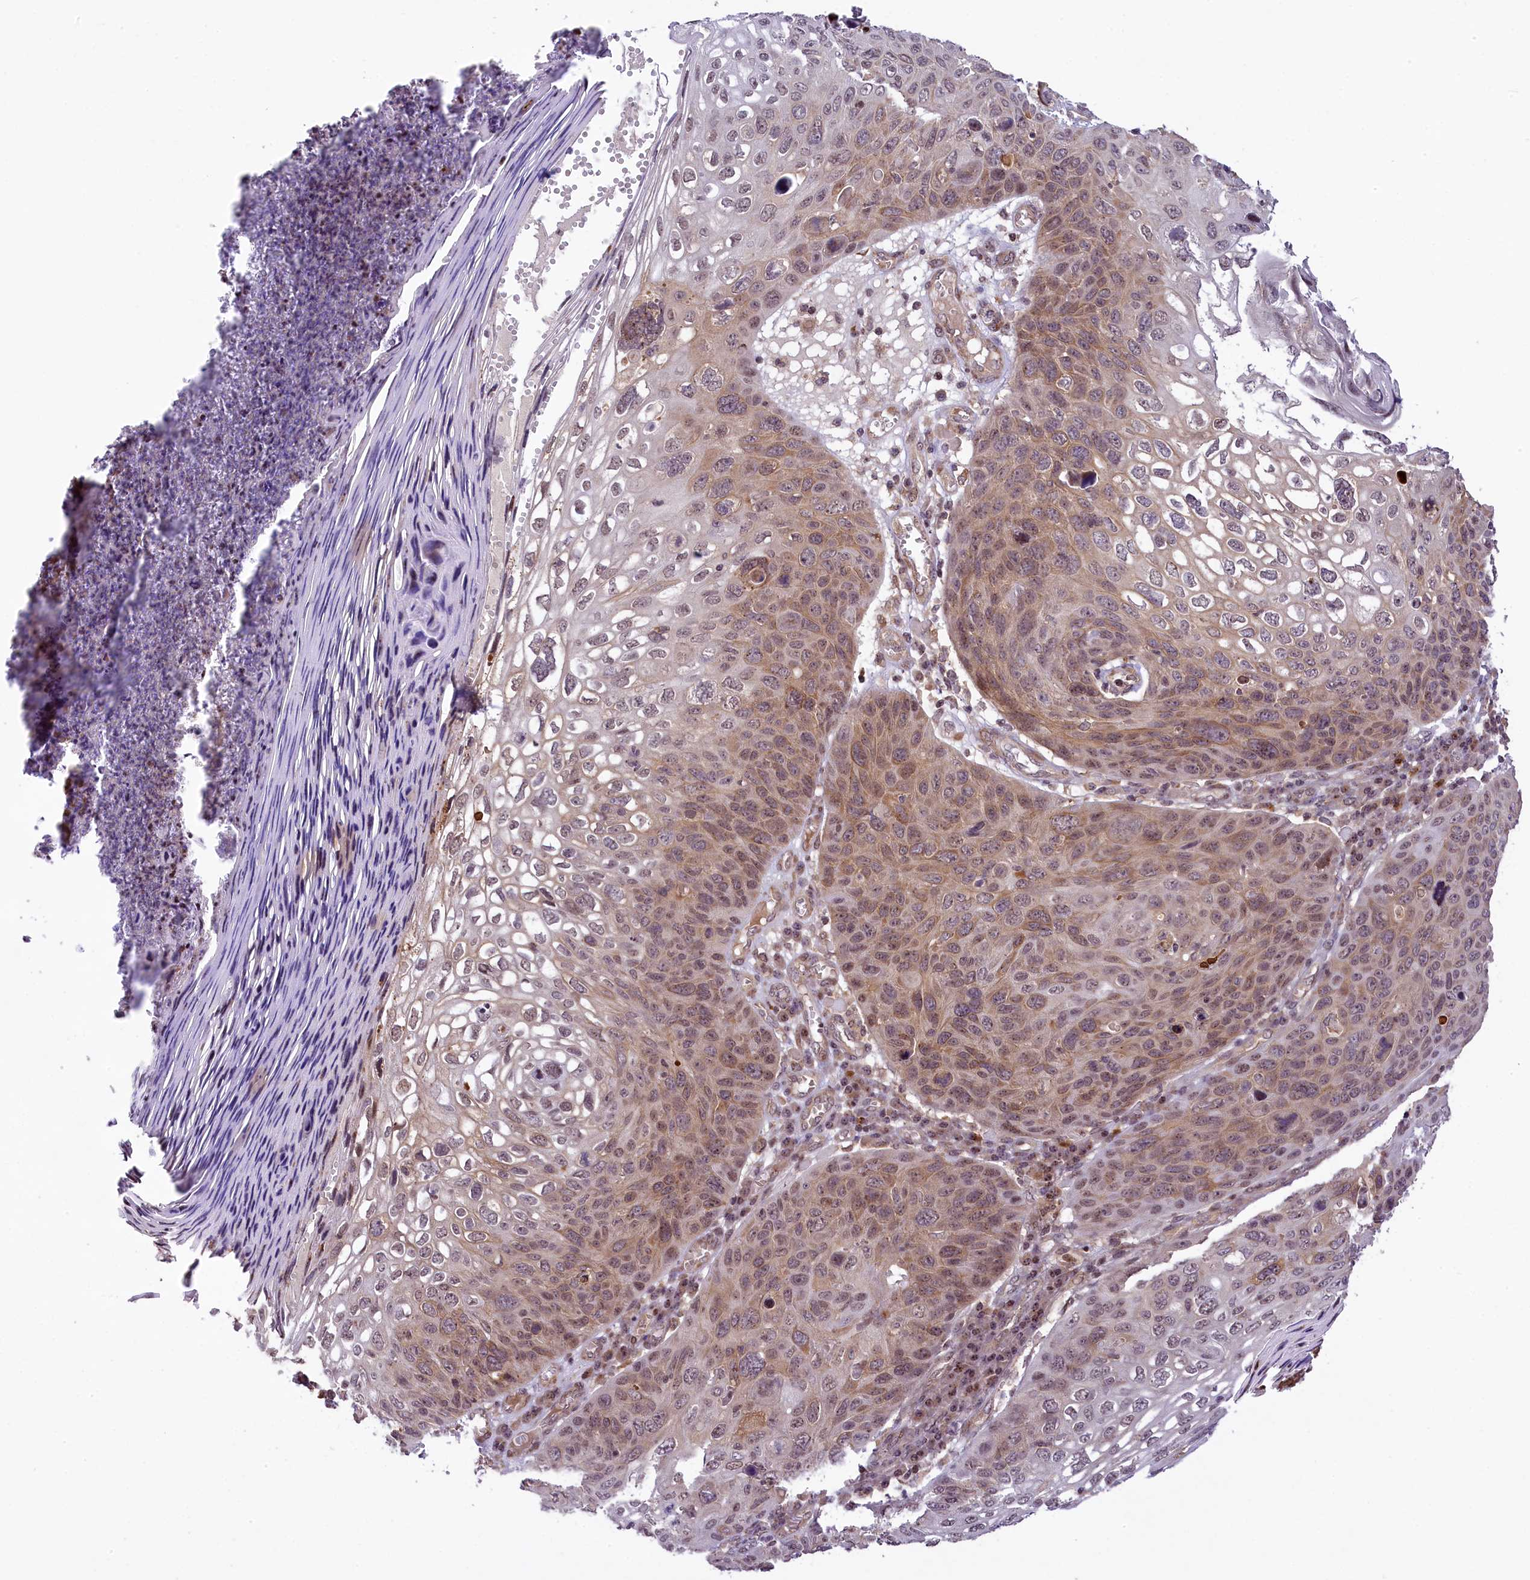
{"staining": {"intensity": "moderate", "quantity": ">75%", "location": "cytoplasmic/membranous,nuclear"}, "tissue": "skin cancer", "cell_type": "Tumor cells", "image_type": "cancer", "snomed": [{"axis": "morphology", "description": "Squamous cell carcinoma, NOS"}, {"axis": "topography", "description": "Skin"}], "caption": "Skin cancer (squamous cell carcinoma) stained with a protein marker shows moderate staining in tumor cells.", "gene": "RBBP8", "patient": {"sex": "female", "age": 90}}